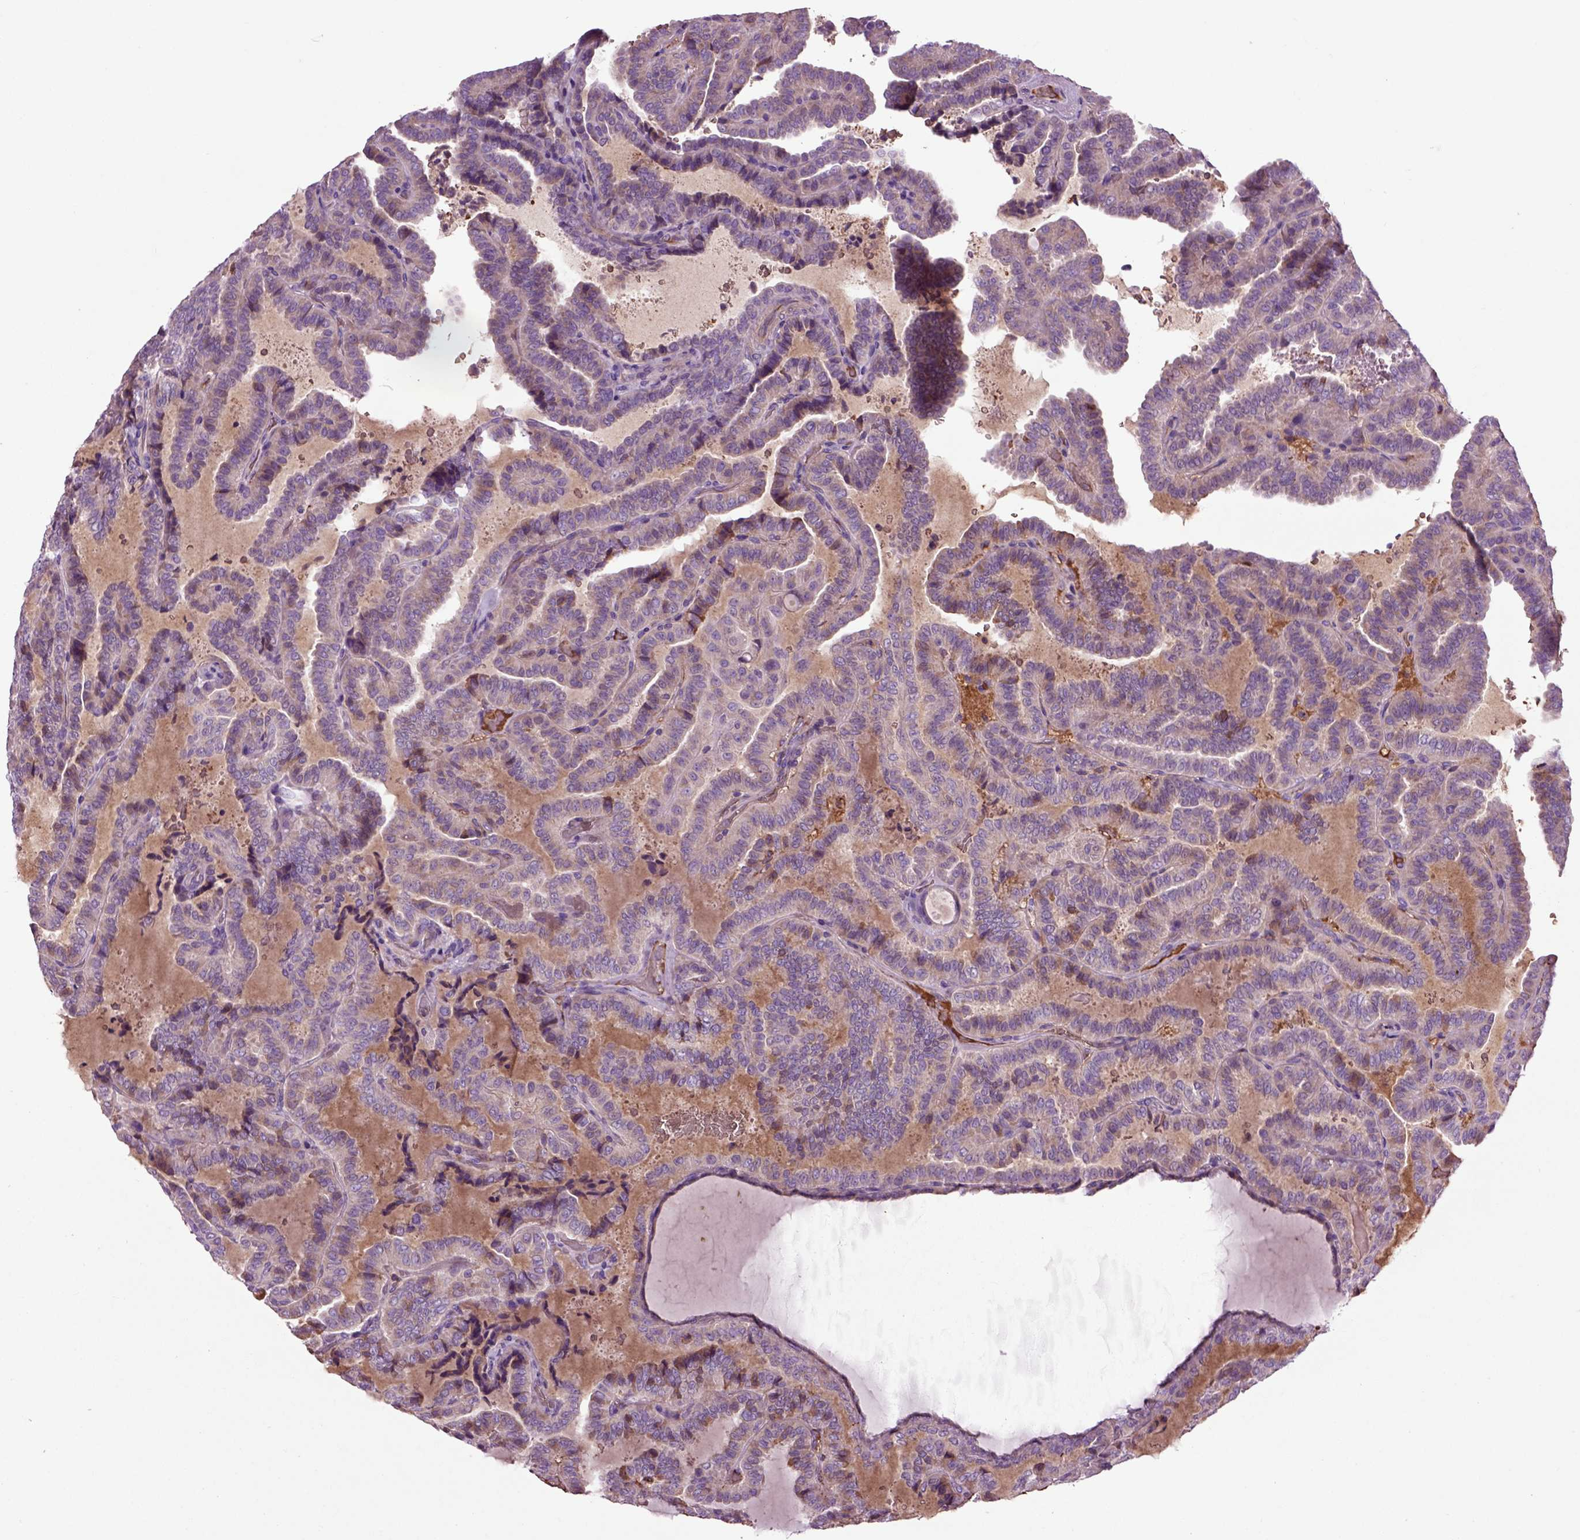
{"staining": {"intensity": "weak", "quantity": "<25%", "location": "cytoplasmic/membranous"}, "tissue": "thyroid cancer", "cell_type": "Tumor cells", "image_type": "cancer", "snomed": [{"axis": "morphology", "description": "Papillary adenocarcinoma, NOS"}, {"axis": "topography", "description": "Thyroid gland"}], "caption": "DAB immunohistochemical staining of thyroid papillary adenocarcinoma exhibits no significant expression in tumor cells. Brightfield microscopy of immunohistochemistry stained with DAB (3,3'-diaminobenzidine) (brown) and hematoxylin (blue), captured at high magnification.", "gene": "SPON1", "patient": {"sex": "female", "age": 39}}